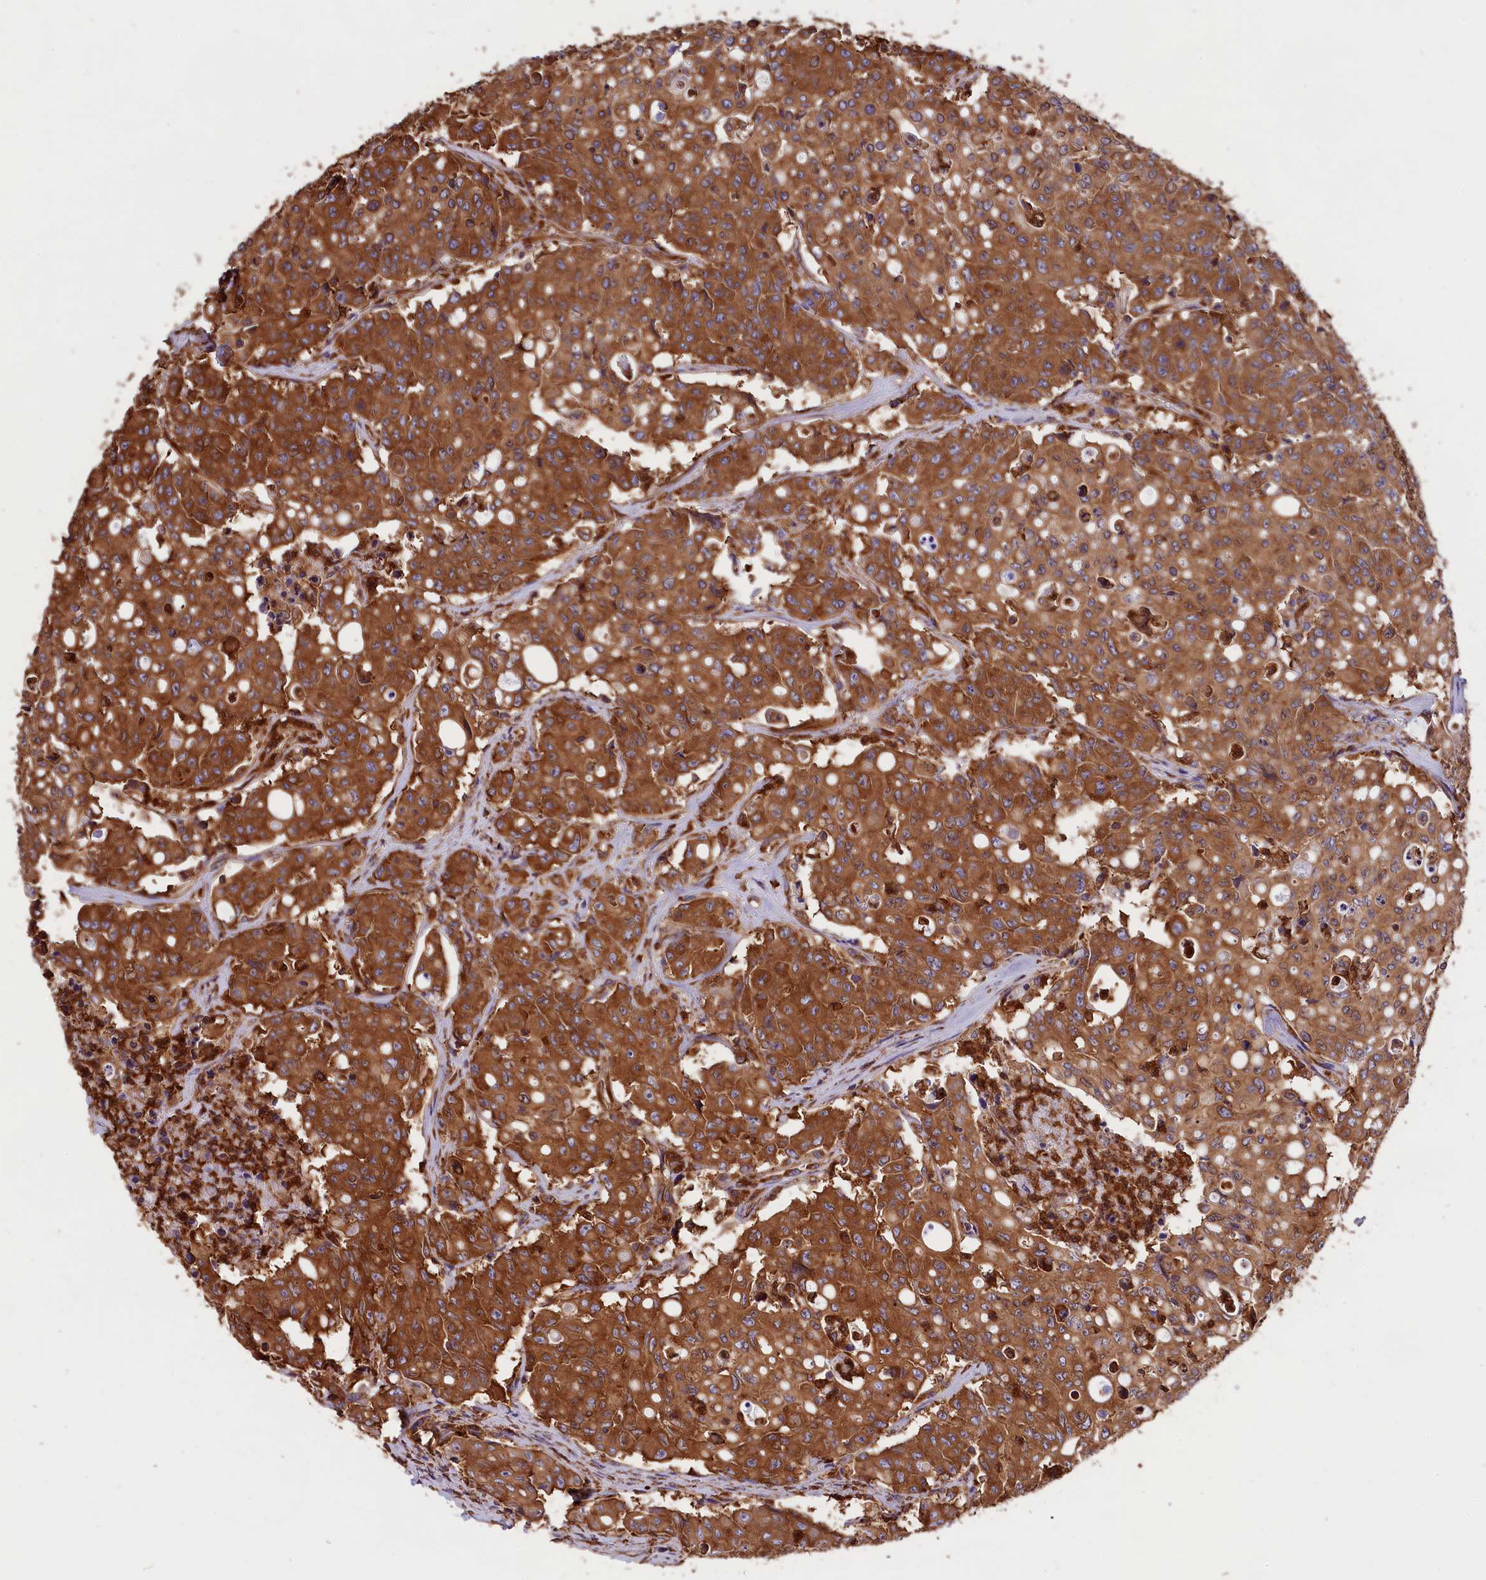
{"staining": {"intensity": "strong", "quantity": ">75%", "location": "cytoplasmic/membranous"}, "tissue": "colorectal cancer", "cell_type": "Tumor cells", "image_type": "cancer", "snomed": [{"axis": "morphology", "description": "Adenocarcinoma, NOS"}, {"axis": "topography", "description": "Colon"}], "caption": "High-power microscopy captured an immunohistochemistry (IHC) image of colorectal cancer, revealing strong cytoplasmic/membranous staining in about >75% of tumor cells.", "gene": "GYS1", "patient": {"sex": "male", "age": 51}}